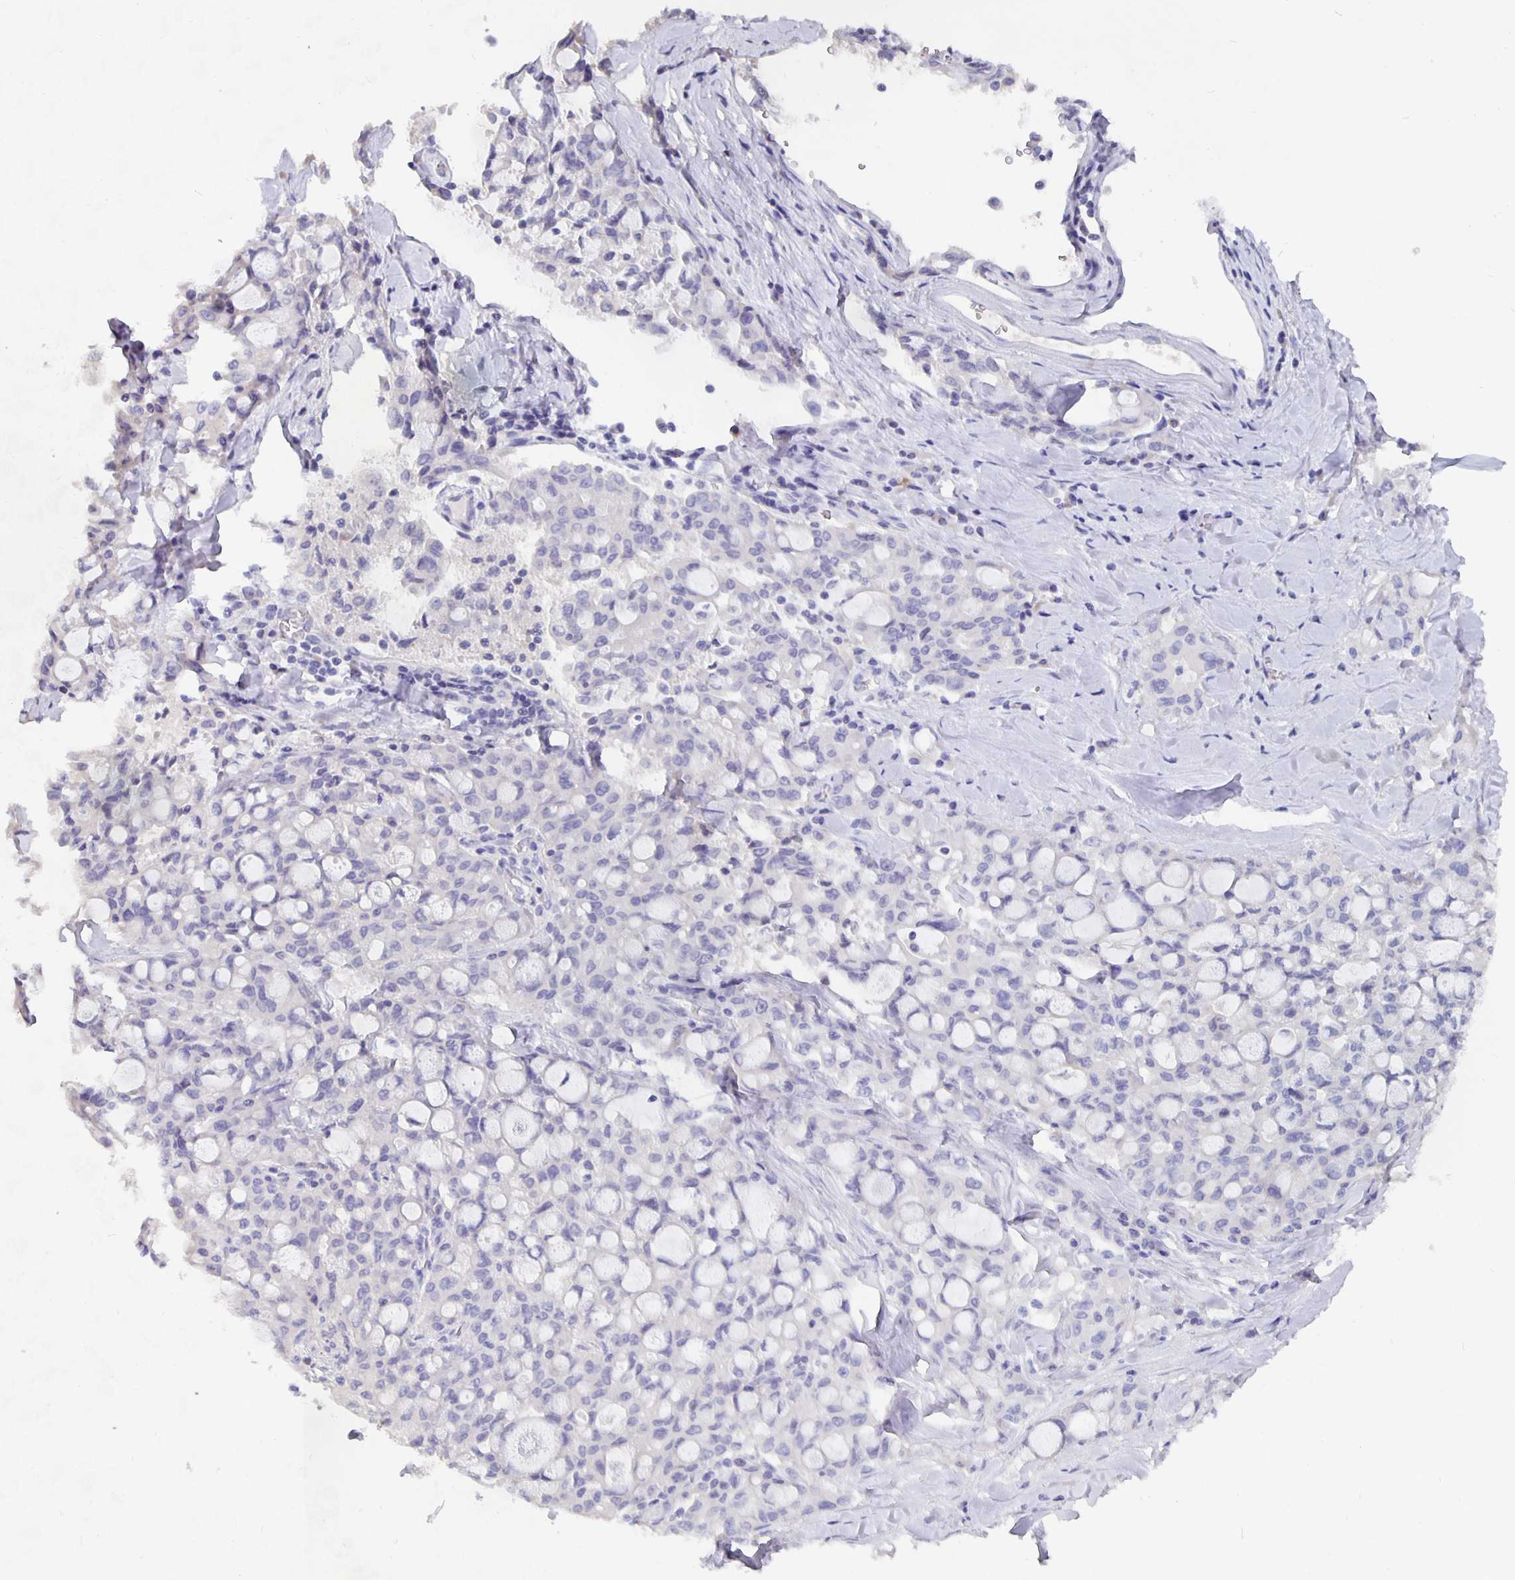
{"staining": {"intensity": "negative", "quantity": "none", "location": "none"}, "tissue": "lung cancer", "cell_type": "Tumor cells", "image_type": "cancer", "snomed": [{"axis": "morphology", "description": "Adenocarcinoma, NOS"}, {"axis": "topography", "description": "Lung"}], "caption": "IHC of lung cancer (adenocarcinoma) displays no expression in tumor cells.", "gene": "CFAP74", "patient": {"sex": "female", "age": 44}}